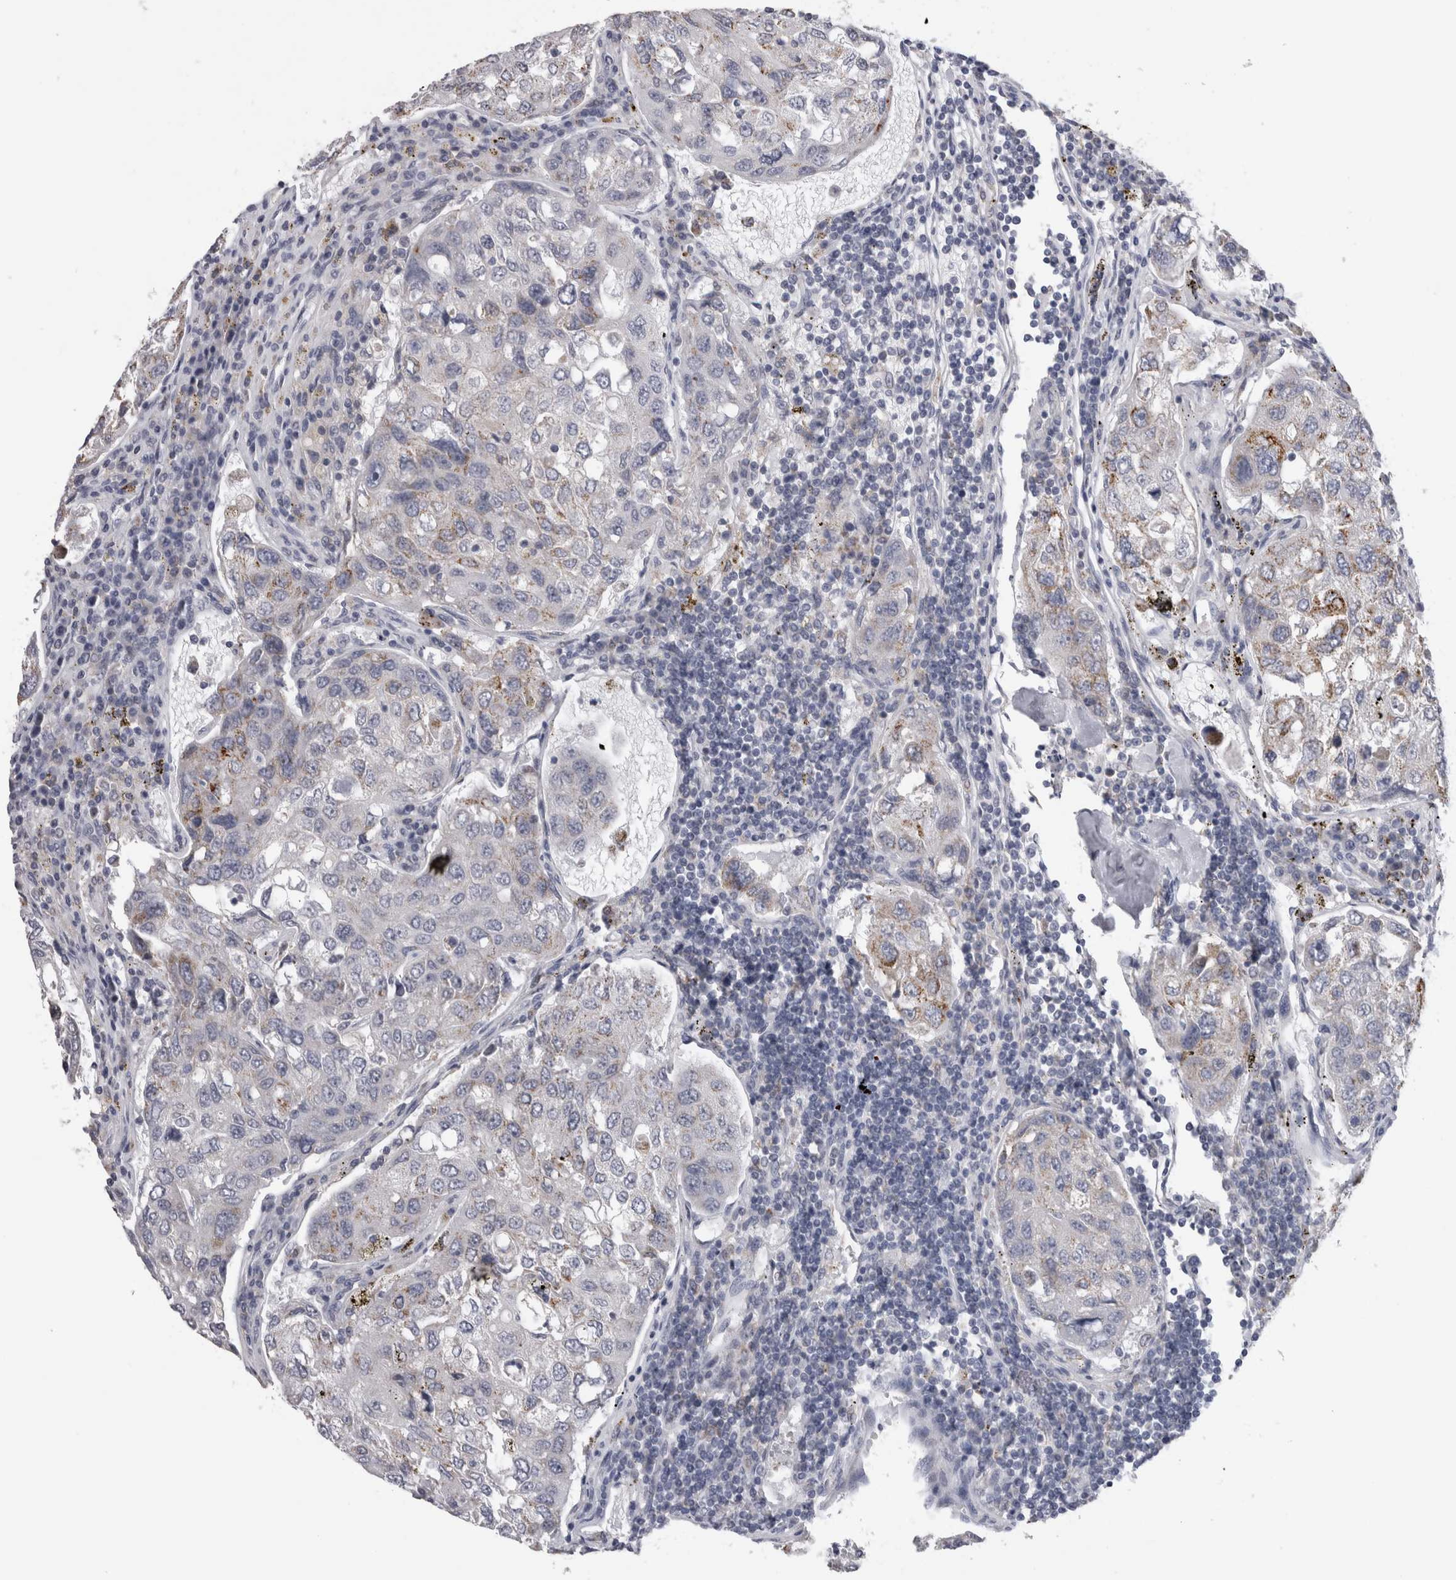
{"staining": {"intensity": "negative", "quantity": "none", "location": "none"}, "tissue": "urothelial cancer", "cell_type": "Tumor cells", "image_type": "cancer", "snomed": [{"axis": "morphology", "description": "Urothelial carcinoma, High grade"}, {"axis": "topography", "description": "Lymph node"}, {"axis": "topography", "description": "Urinary bladder"}], "caption": "Immunohistochemistry histopathology image of human high-grade urothelial carcinoma stained for a protein (brown), which exhibits no positivity in tumor cells.", "gene": "DHRS4", "patient": {"sex": "male", "age": 51}}